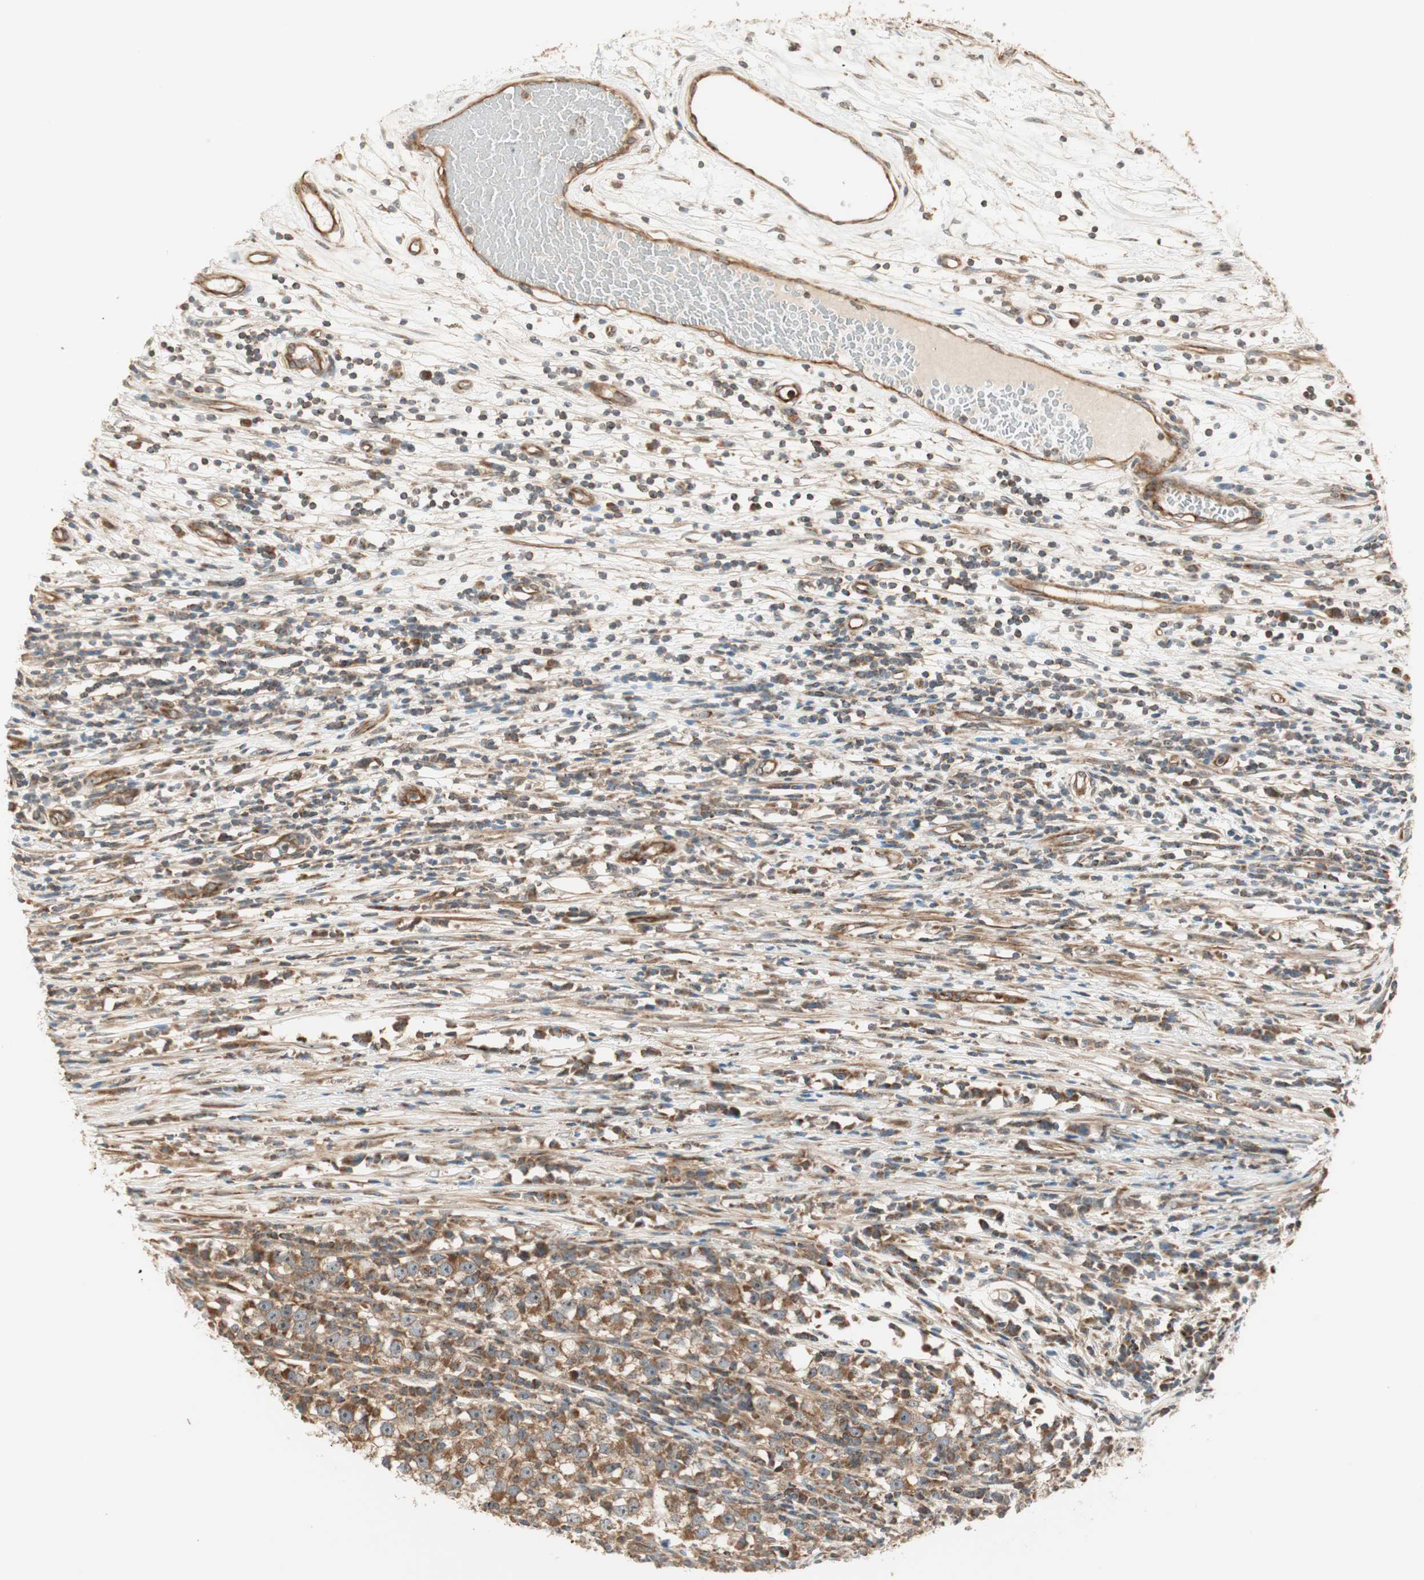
{"staining": {"intensity": "moderate", "quantity": ">75%", "location": "cytoplasmic/membranous"}, "tissue": "testis cancer", "cell_type": "Tumor cells", "image_type": "cancer", "snomed": [{"axis": "morphology", "description": "Seminoma, NOS"}, {"axis": "topography", "description": "Testis"}], "caption": "Brown immunohistochemical staining in testis cancer shows moderate cytoplasmic/membranous staining in approximately >75% of tumor cells.", "gene": "CTTNBP2NL", "patient": {"sex": "male", "age": 65}}